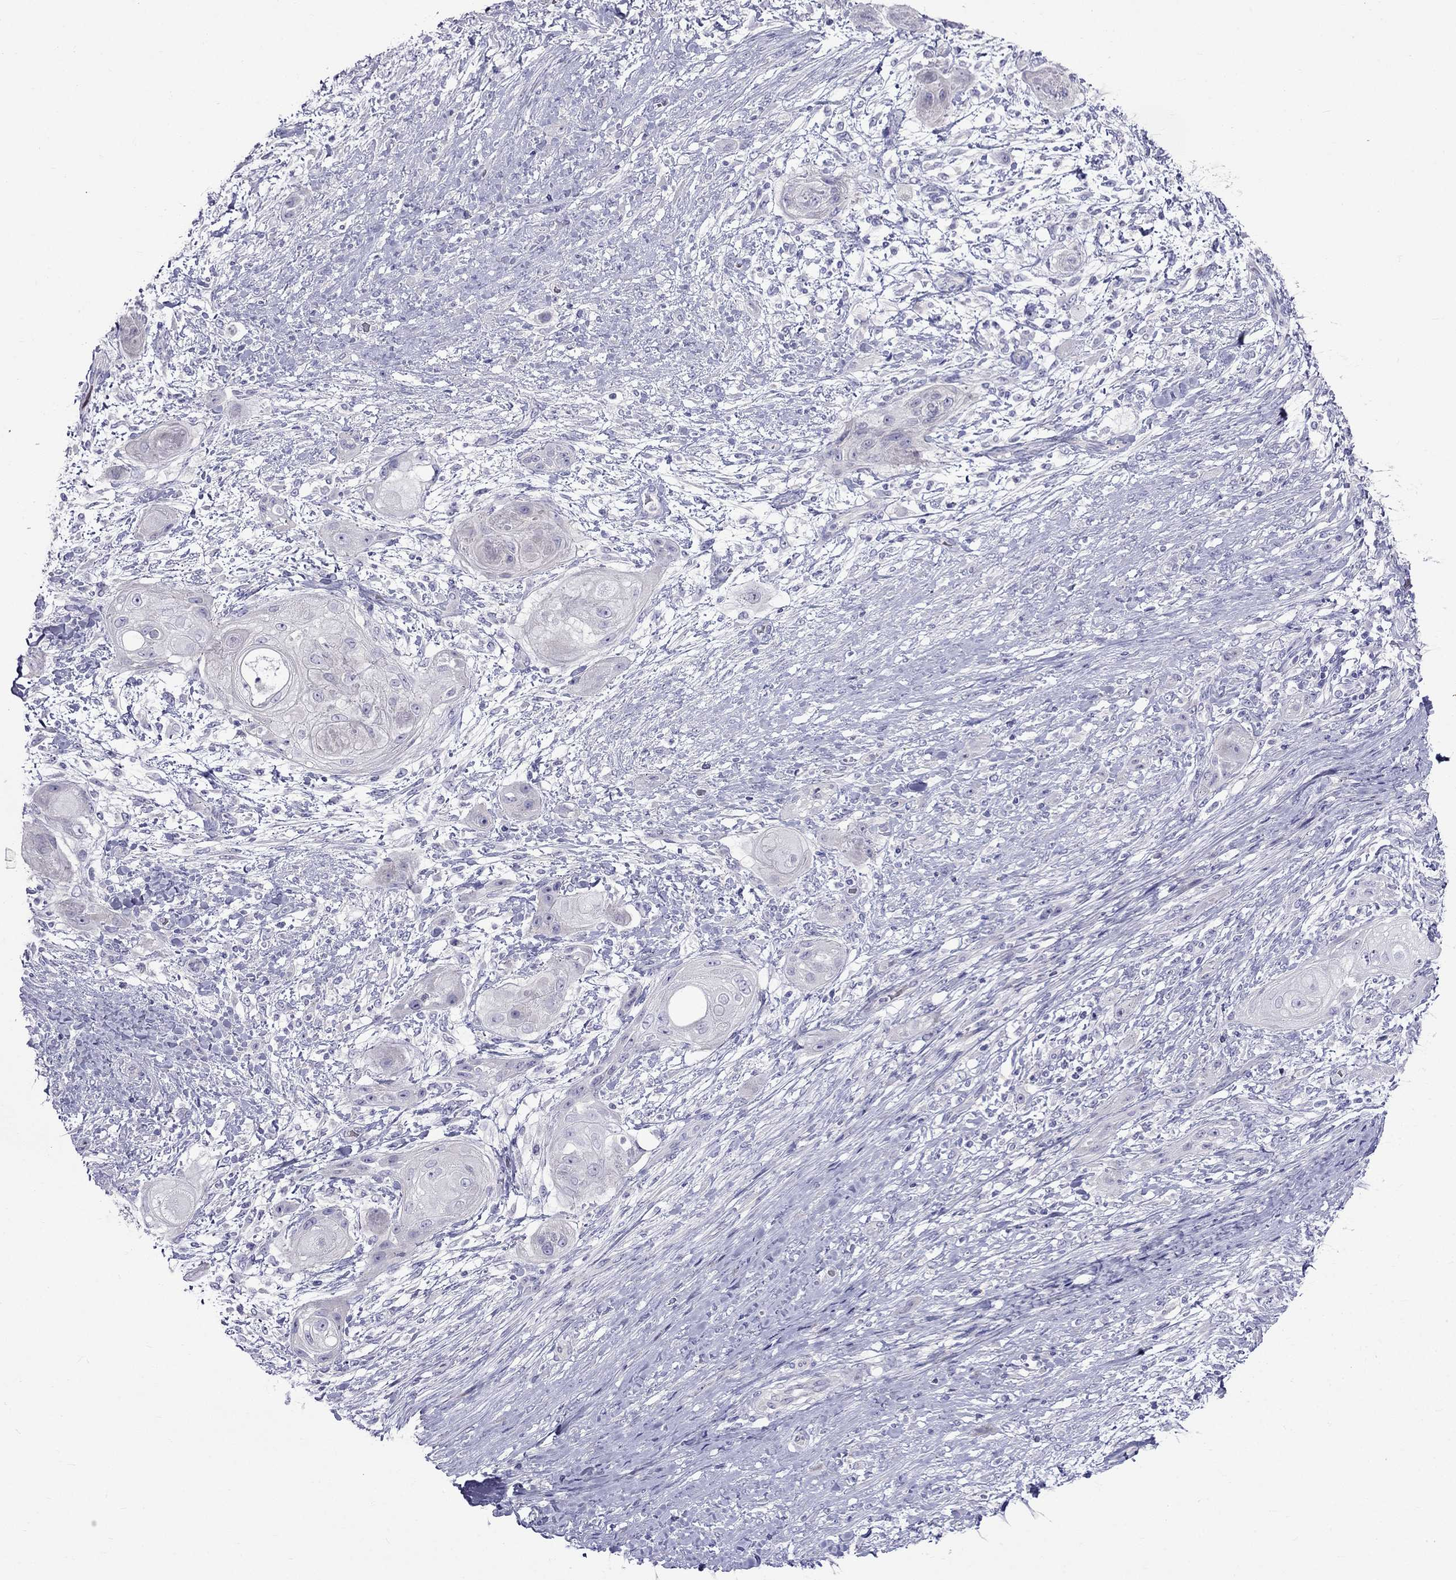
{"staining": {"intensity": "negative", "quantity": "none", "location": "none"}, "tissue": "skin cancer", "cell_type": "Tumor cells", "image_type": "cancer", "snomed": [{"axis": "morphology", "description": "Squamous cell carcinoma, NOS"}, {"axis": "topography", "description": "Skin"}], "caption": "Immunohistochemistry image of neoplastic tissue: skin cancer (squamous cell carcinoma) stained with DAB demonstrates no significant protein expression in tumor cells. Nuclei are stained in blue.", "gene": "PATE1", "patient": {"sex": "male", "age": 62}}